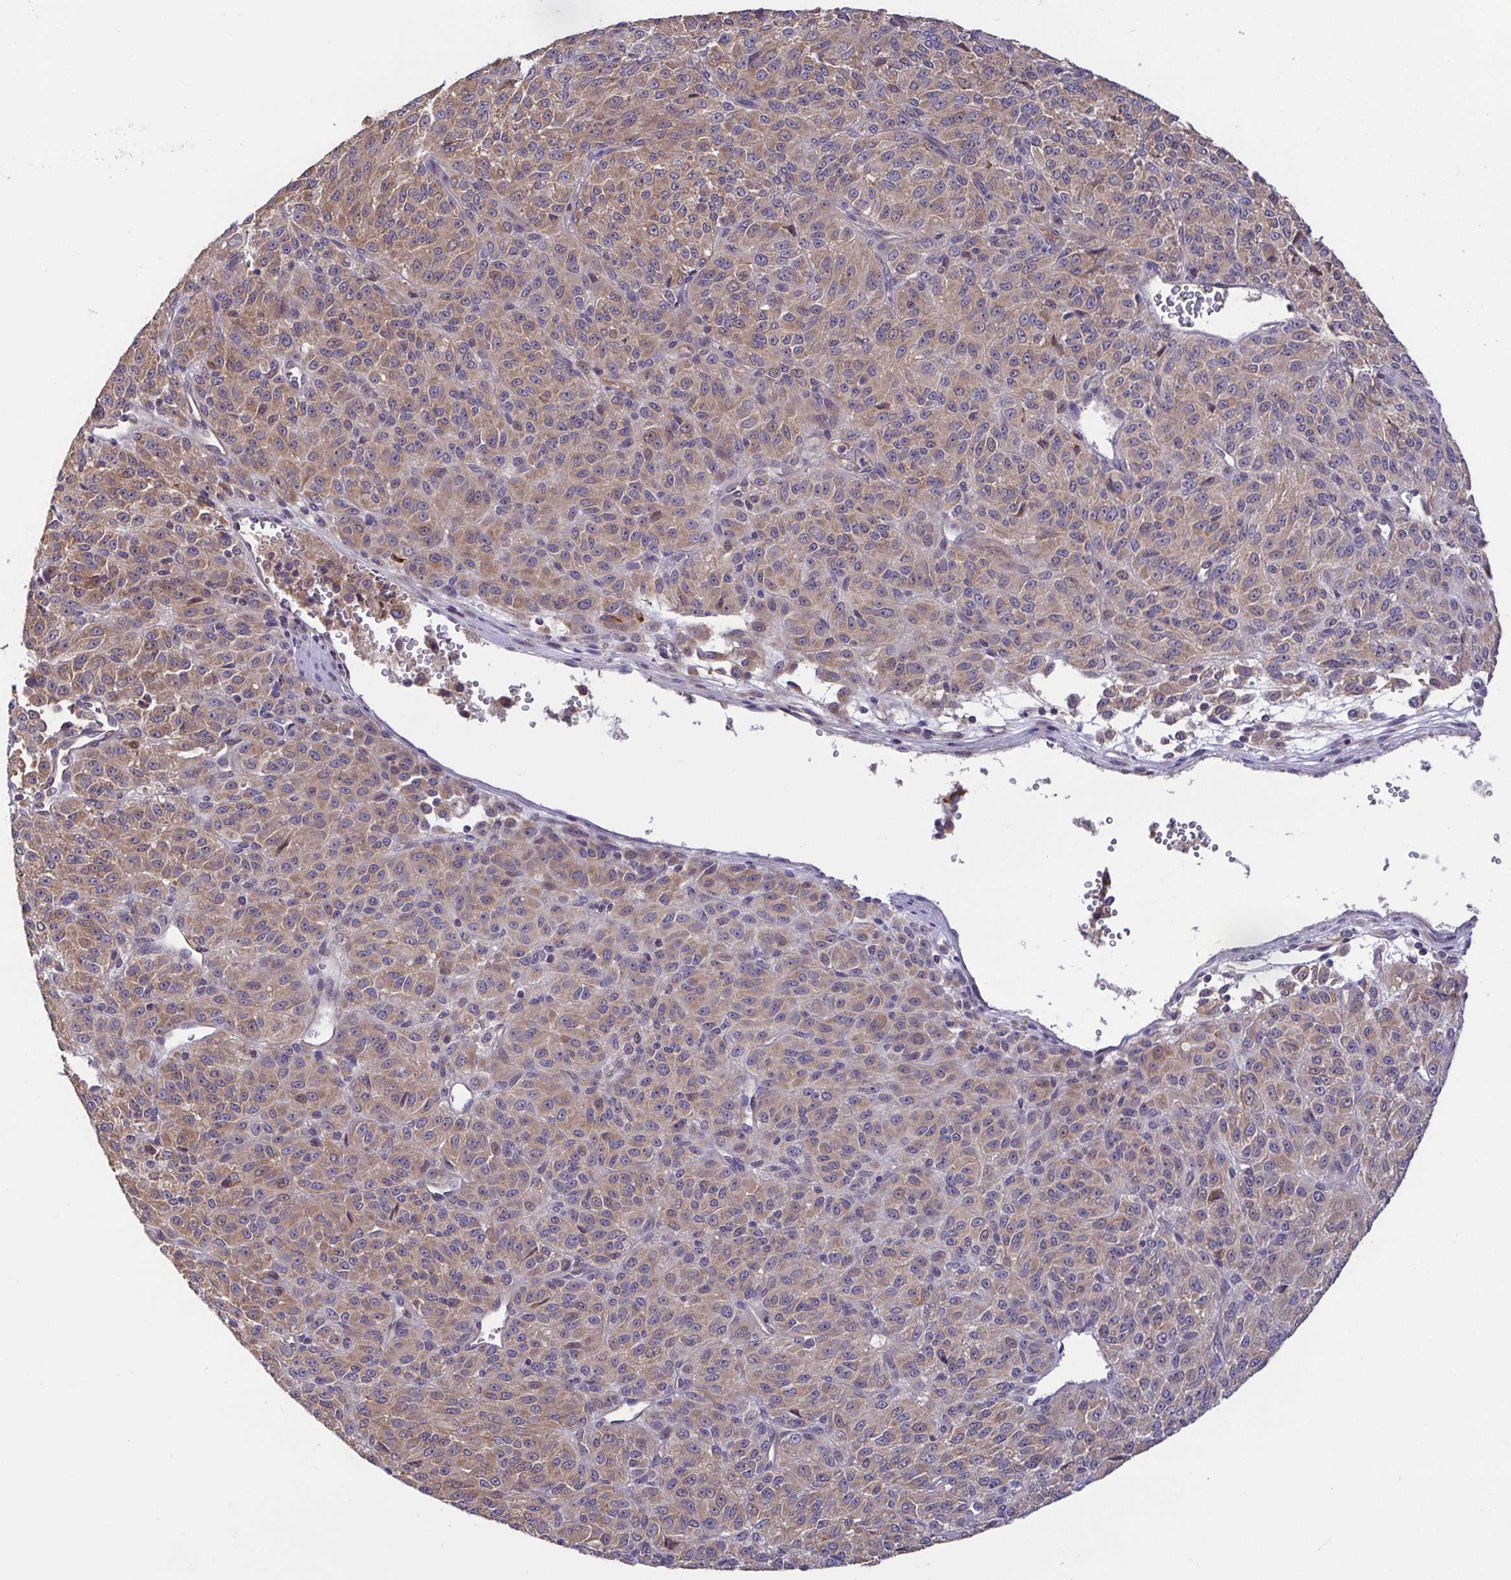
{"staining": {"intensity": "weak", "quantity": "25%-75%", "location": "cytoplasmic/membranous"}, "tissue": "melanoma", "cell_type": "Tumor cells", "image_type": "cancer", "snomed": [{"axis": "morphology", "description": "Malignant melanoma, Metastatic site"}, {"axis": "topography", "description": "Brain"}], "caption": "DAB (3,3'-diaminobenzidine) immunohistochemical staining of human malignant melanoma (metastatic site) exhibits weak cytoplasmic/membranous protein positivity in about 25%-75% of tumor cells.", "gene": "OSBPL7", "patient": {"sex": "female", "age": 56}}